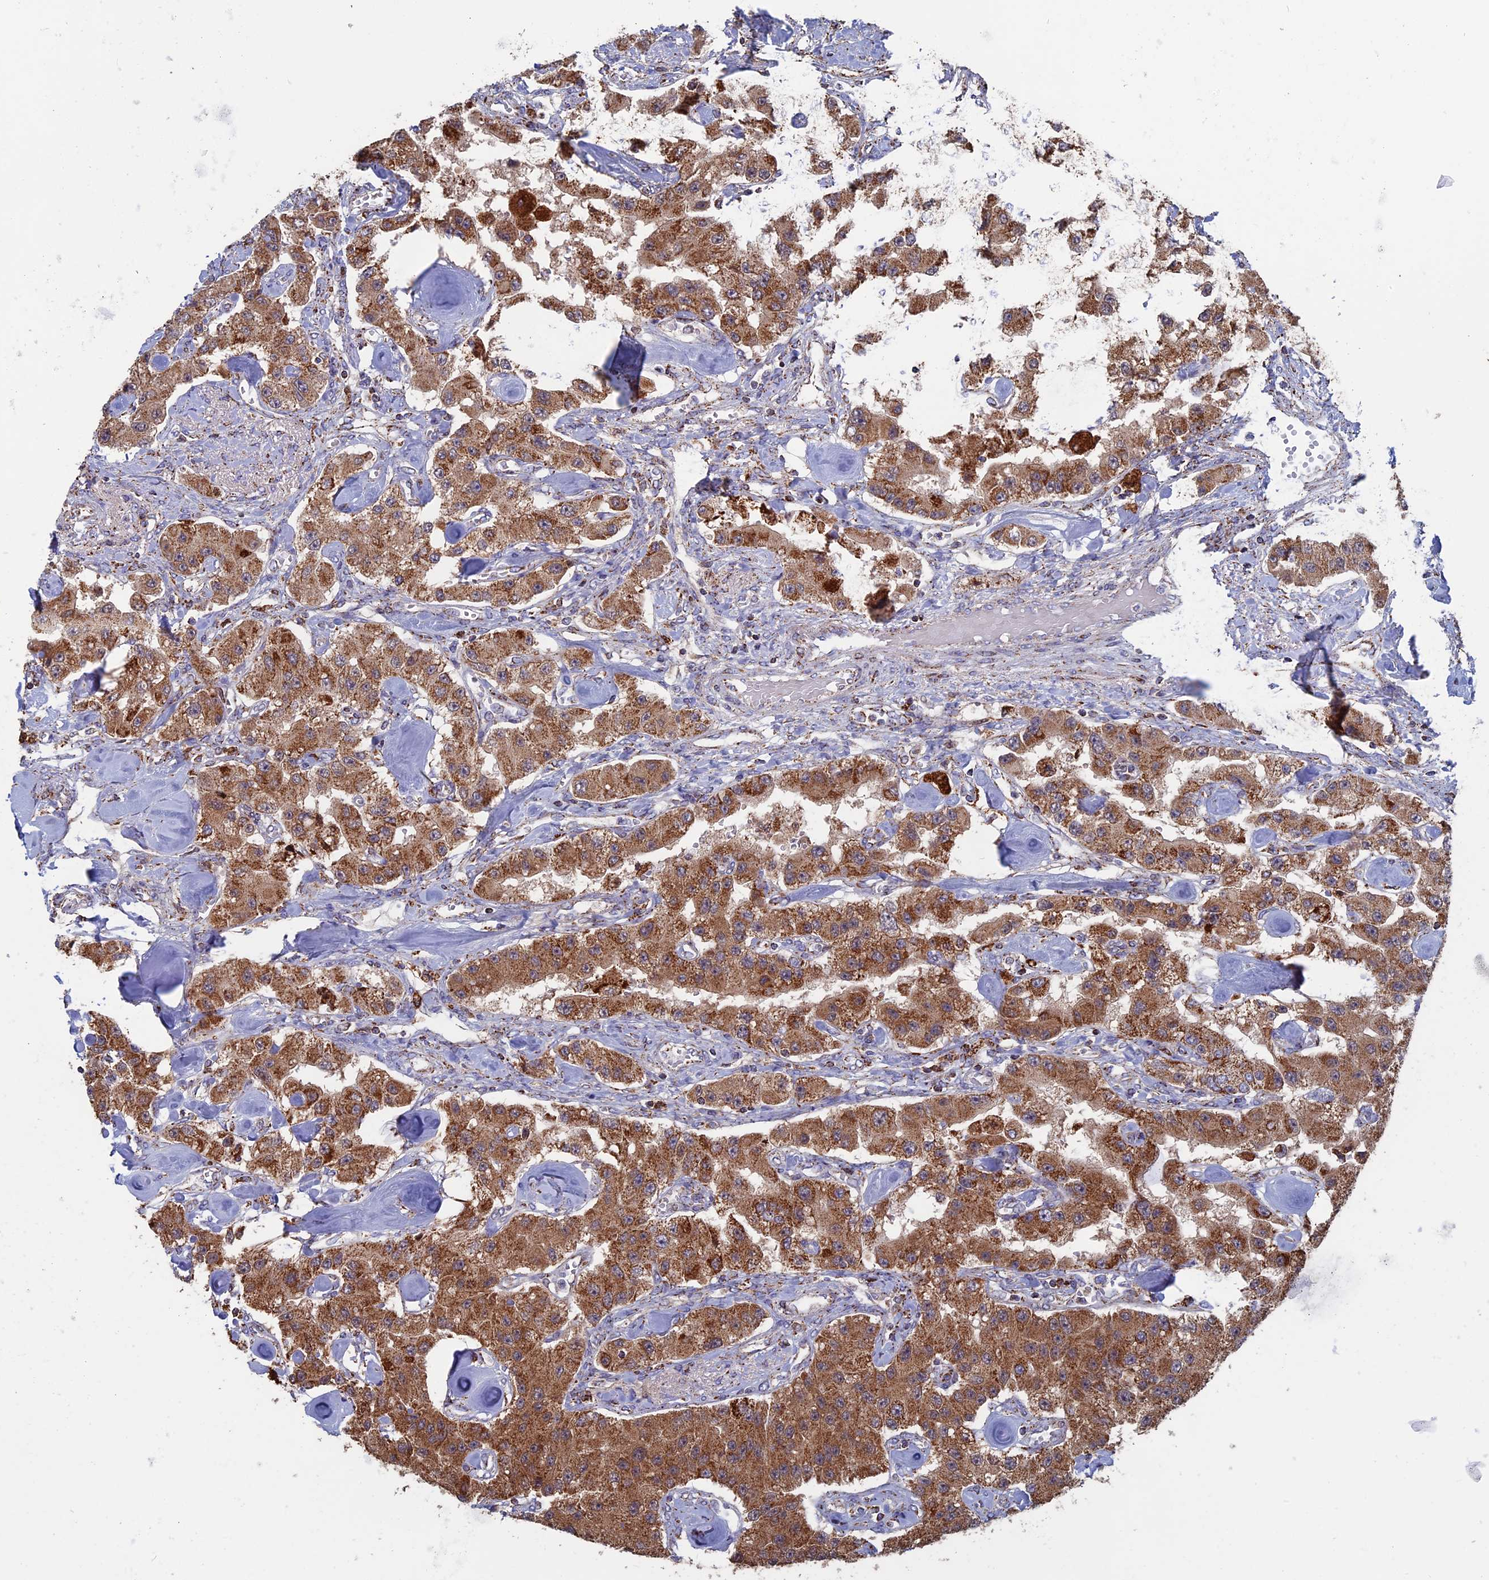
{"staining": {"intensity": "moderate", "quantity": ">75%", "location": "cytoplasmic/membranous"}, "tissue": "carcinoid", "cell_type": "Tumor cells", "image_type": "cancer", "snomed": [{"axis": "morphology", "description": "Carcinoid, malignant, NOS"}, {"axis": "topography", "description": "Pancreas"}], "caption": "Protein staining demonstrates moderate cytoplasmic/membranous positivity in approximately >75% of tumor cells in carcinoid (malignant). The staining was performed using DAB to visualize the protein expression in brown, while the nuclei were stained in blue with hematoxylin (Magnification: 20x).", "gene": "SEC24D", "patient": {"sex": "male", "age": 41}}